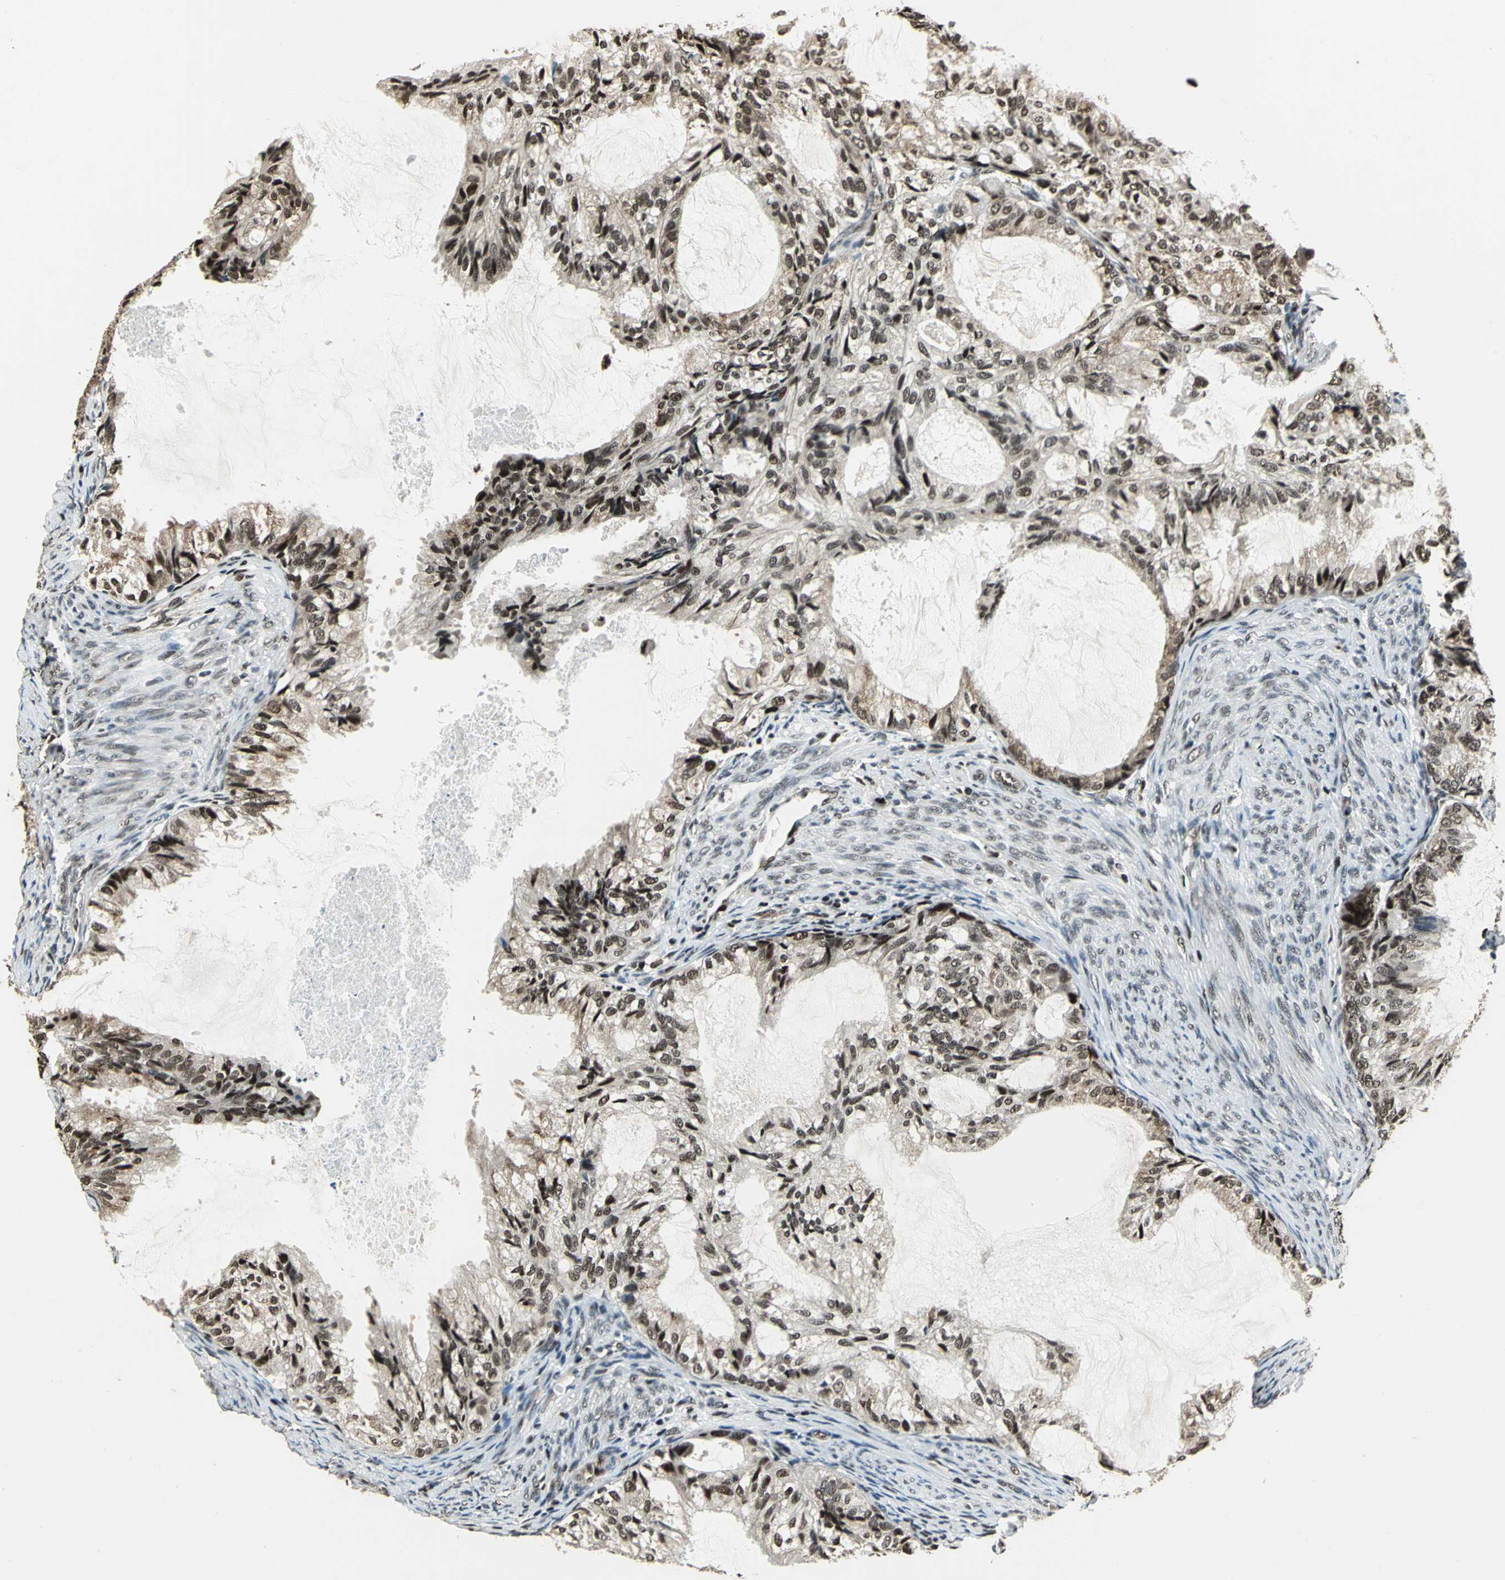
{"staining": {"intensity": "moderate", "quantity": "25%-75%", "location": "nuclear"}, "tissue": "cervical cancer", "cell_type": "Tumor cells", "image_type": "cancer", "snomed": [{"axis": "morphology", "description": "Normal tissue, NOS"}, {"axis": "morphology", "description": "Adenocarcinoma, NOS"}, {"axis": "topography", "description": "Cervix"}, {"axis": "topography", "description": "Endometrium"}], "caption": "This histopathology image displays immunohistochemistry staining of adenocarcinoma (cervical), with medium moderate nuclear staining in about 25%-75% of tumor cells.", "gene": "MIS18BP1", "patient": {"sex": "female", "age": 86}}